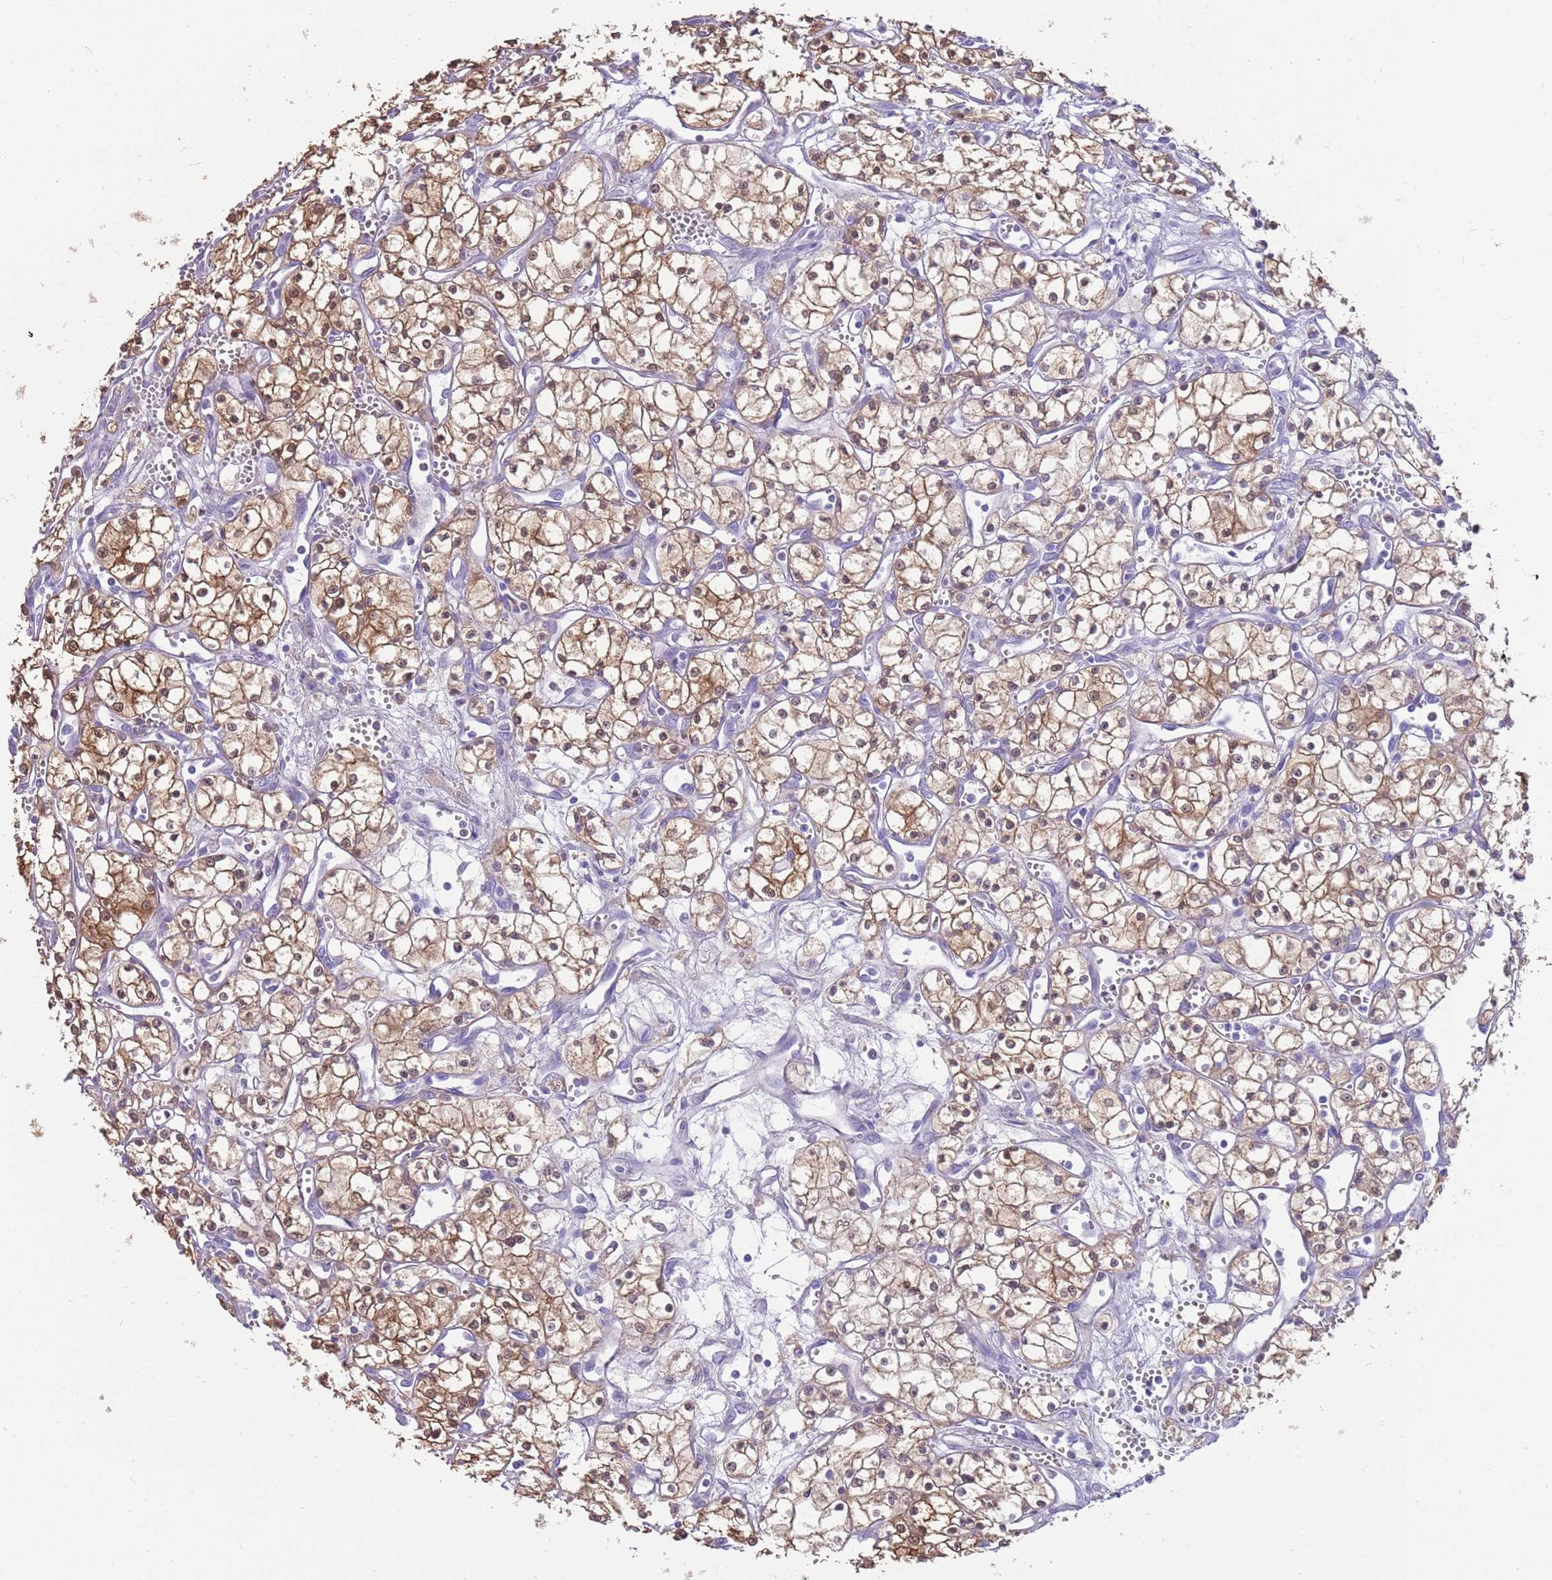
{"staining": {"intensity": "moderate", "quantity": ">75%", "location": "cytoplasmic/membranous,nuclear"}, "tissue": "renal cancer", "cell_type": "Tumor cells", "image_type": "cancer", "snomed": [{"axis": "morphology", "description": "Adenocarcinoma, NOS"}, {"axis": "topography", "description": "Kidney"}], "caption": "A histopathology image of adenocarcinoma (renal) stained for a protein exhibits moderate cytoplasmic/membranous and nuclear brown staining in tumor cells.", "gene": "NBPF3", "patient": {"sex": "male", "age": 59}}